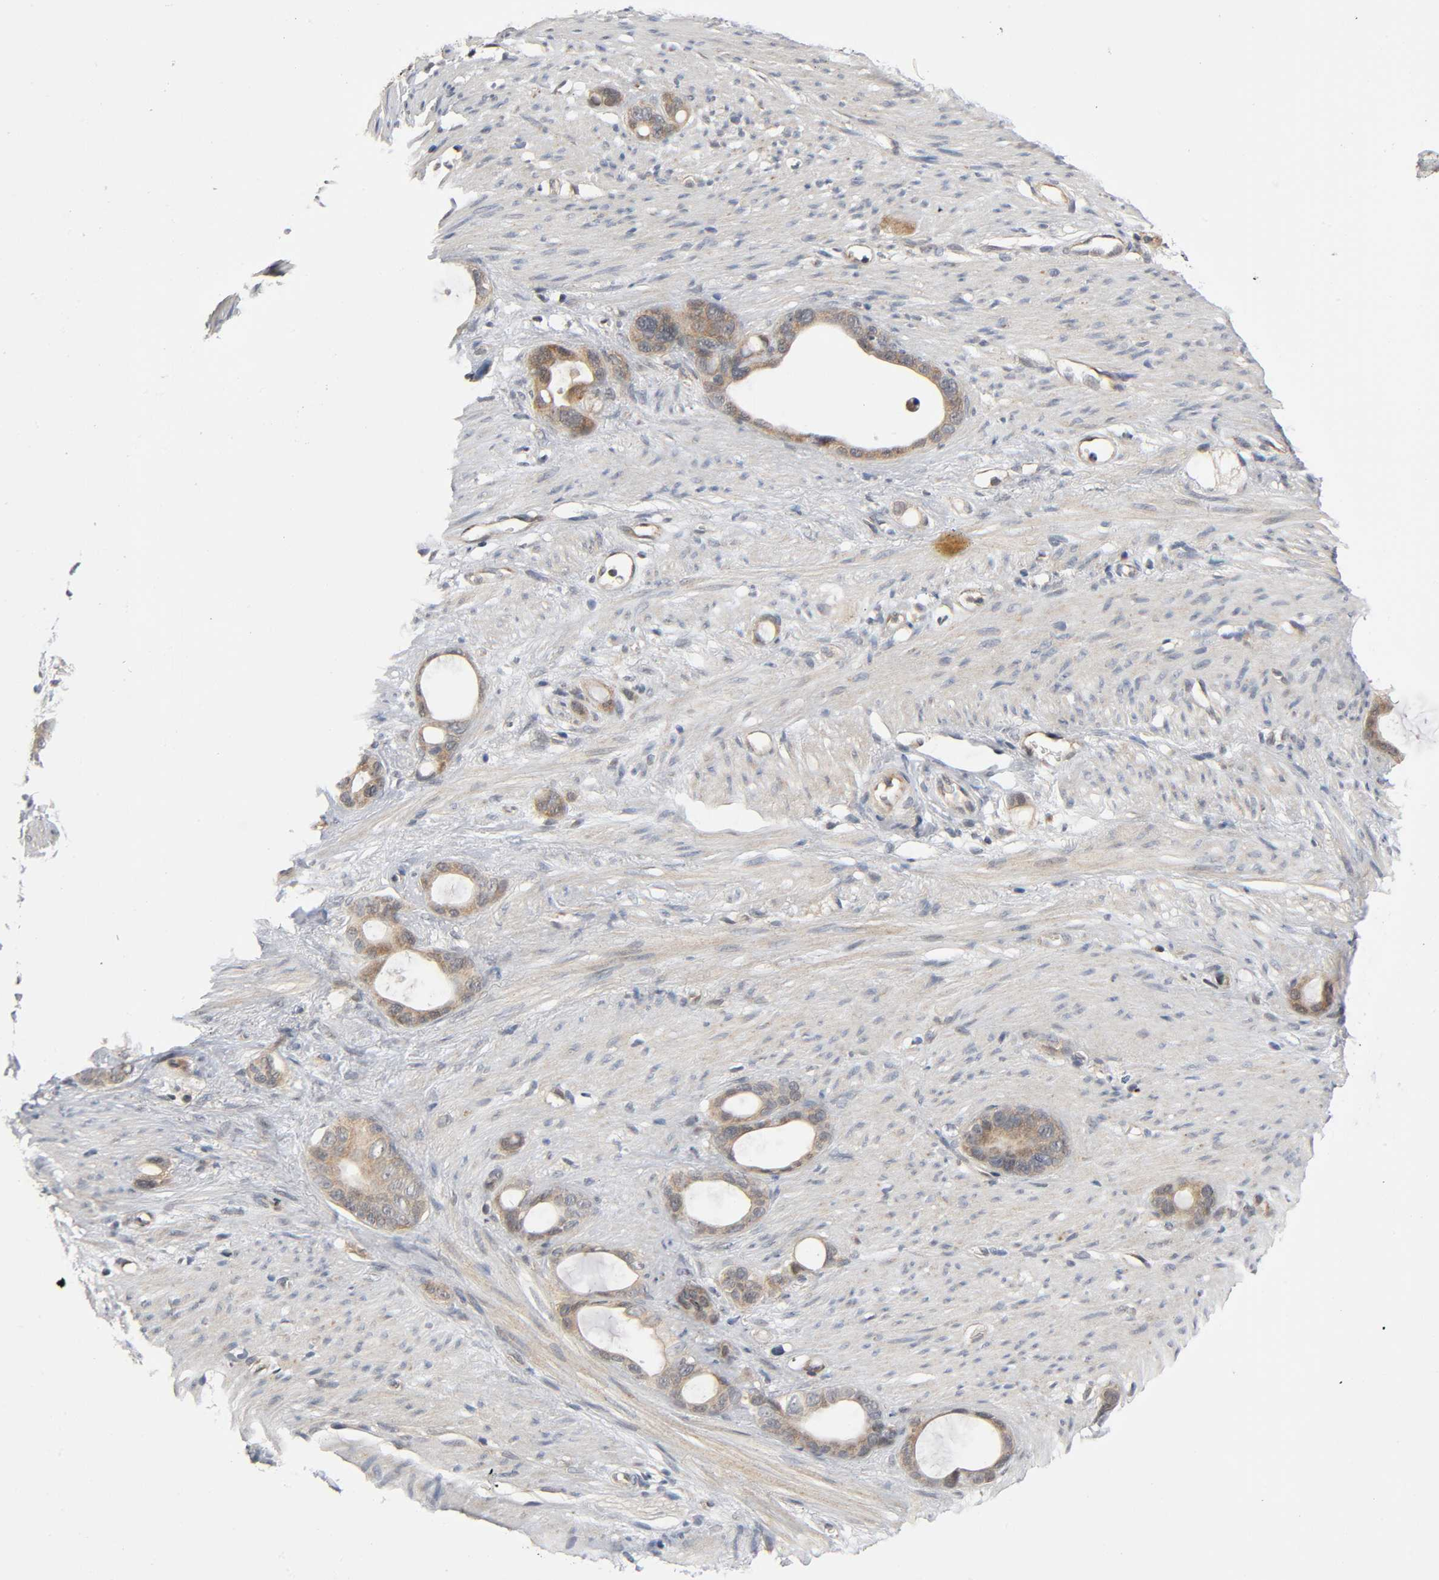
{"staining": {"intensity": "moderate", "quantity": ">75%", "location": "cytoplasmic/membranous"}, "tissue": "stomach cancer", "cell_type": "Tumor cells", "image_type": "cancer", "snomed": [{"axis": "morphology", "description": "Adenocarcinoma, NOS"}, {"axis": "topography", "description": "Stomach"}], "caption": "Tumor cells demonstrate moderate cytoplasmic/membranous expression in about >75% of cells in stomach cancer (adenocarcinoma).", "gene": "MAPK8", "patient": {"sex": "female", "age": 75}}